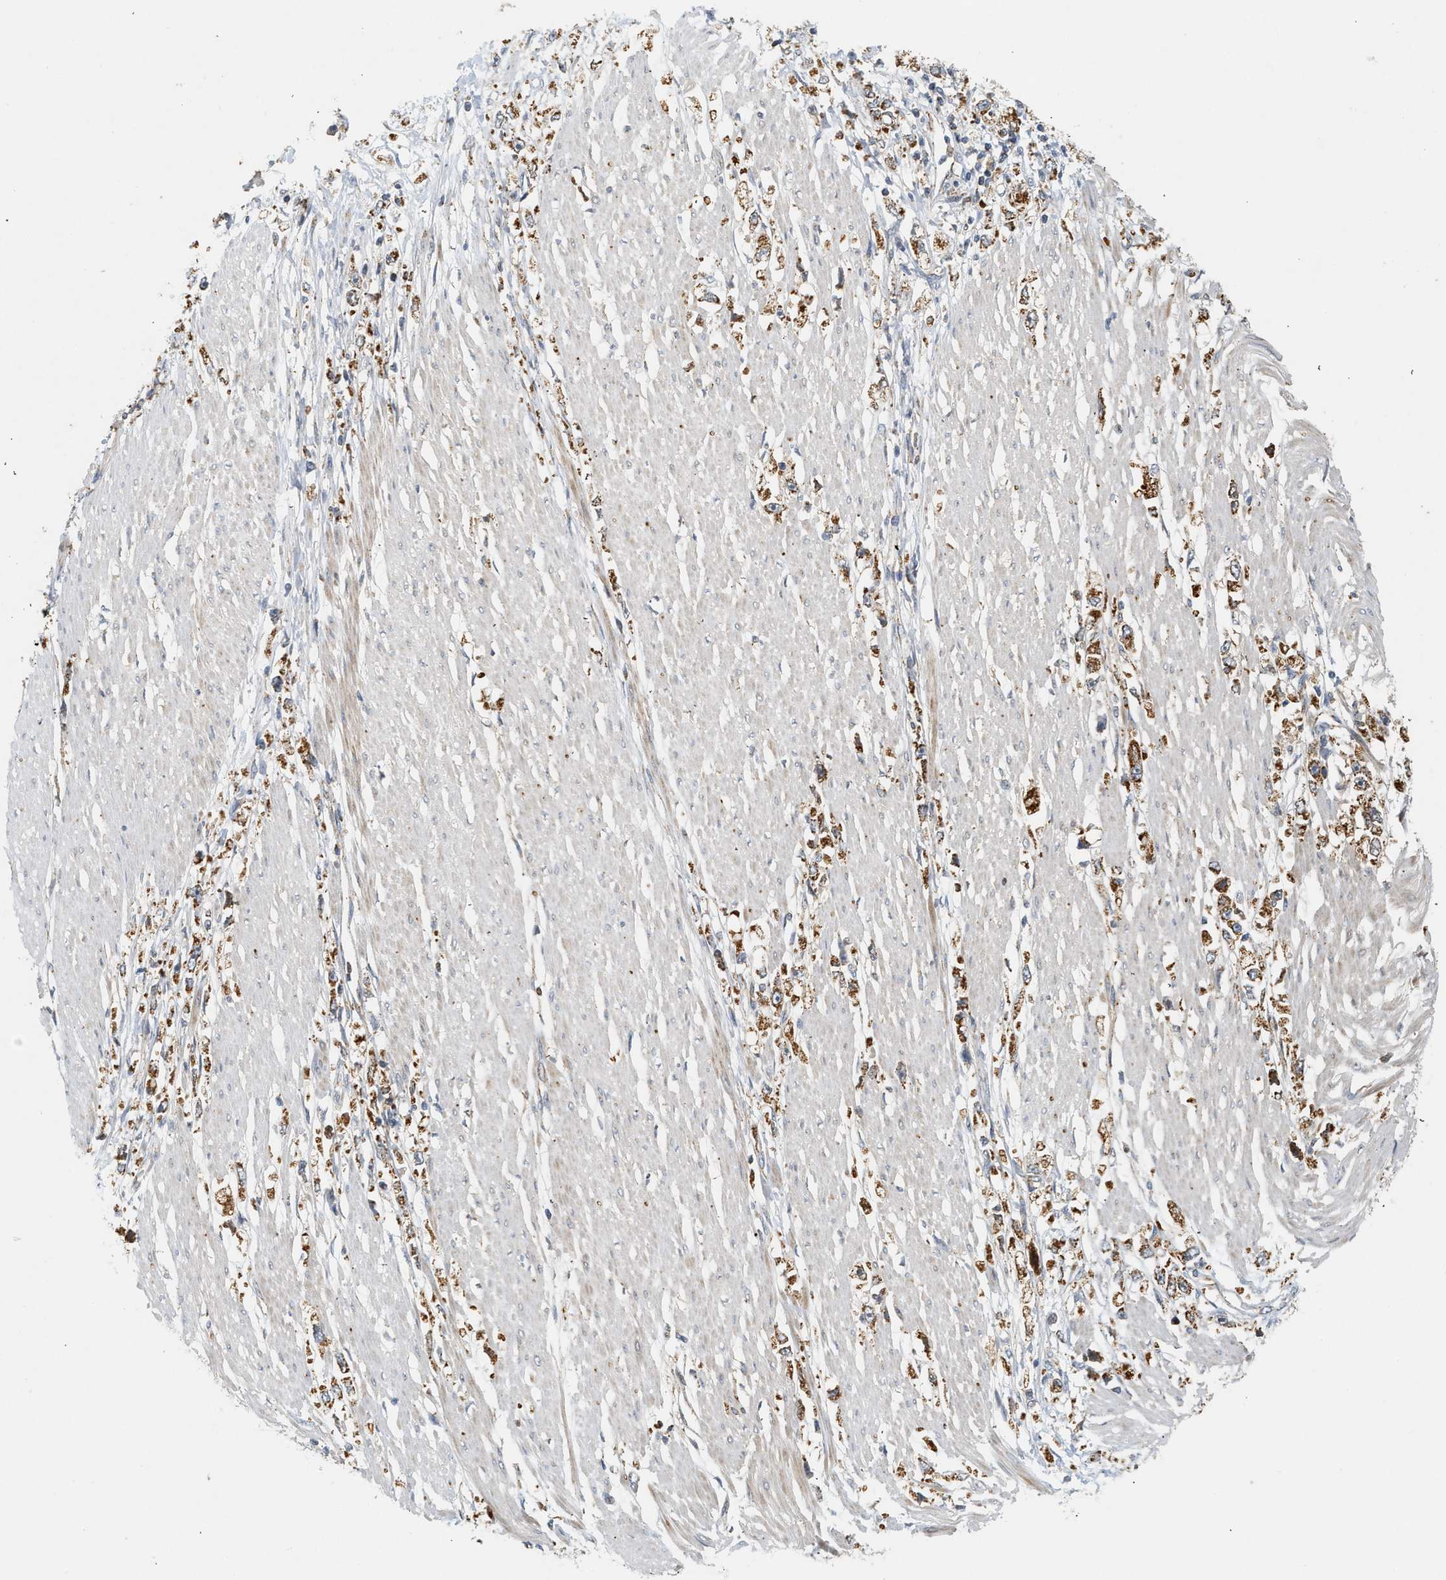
{"staining": {"intensity": "moderate", "quantity": ">75%", "location": "cytoplasmic/membranous"}, "tissue": "stomach cancer", "cell_type": "Tumor cells", "image_type": "cancer", "snomed": [{"axis": "morphology", "description": "Adenocarcinoma, NOS"}, {"axis": "topography", "description": "Stomach"}], "caption": "IHC (DAB) staining of adenocarcinoma (stomach) displays moderate cytoplasmic/membranous protein positivity in about >75% of tumor cells. (Stains: DAB in brown, nuclei in blue, Microscopy: brightfield microscopy at high magnification).", "gene": "MCU", "patient": {"sex": "female", "age": 59}}